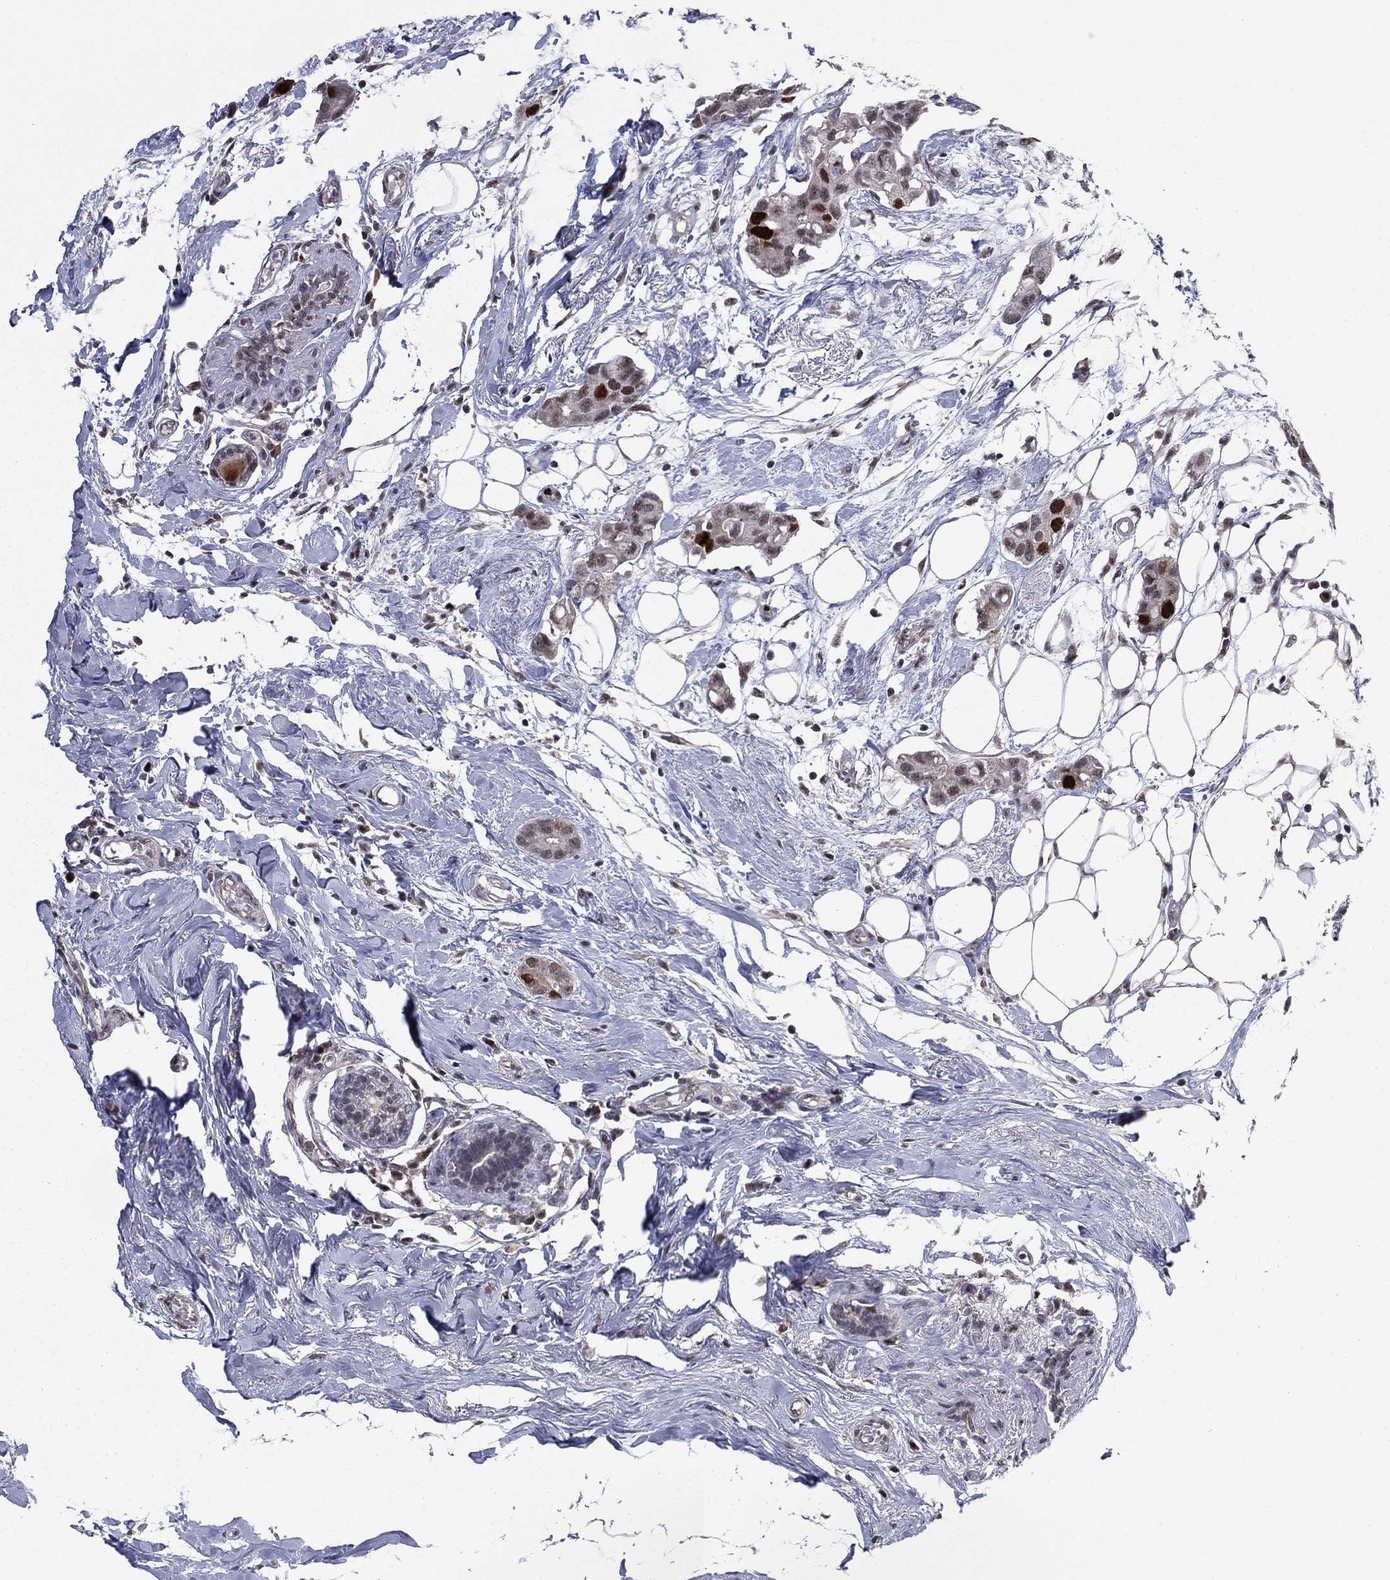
{"staining": {"intensity": "strong", "quantity": "25%-75%", "location": "nuclear"}, "tissue": "breast cancer", "cell_type": "Tumor cells", "image_type": "cancer", "snomed": [{"axis": "morphology", "description": "Duct carcinoma"}, {"axis": "topography", "description": "Breast"}], "caption": "Breast cancer stained for a protein (brown) demonstrates strong nuclear positive positivity in approximately 25%-75% of tumor cells.", "gene": "CDCA5", "patient": {"sex": "female", "age": 83}}